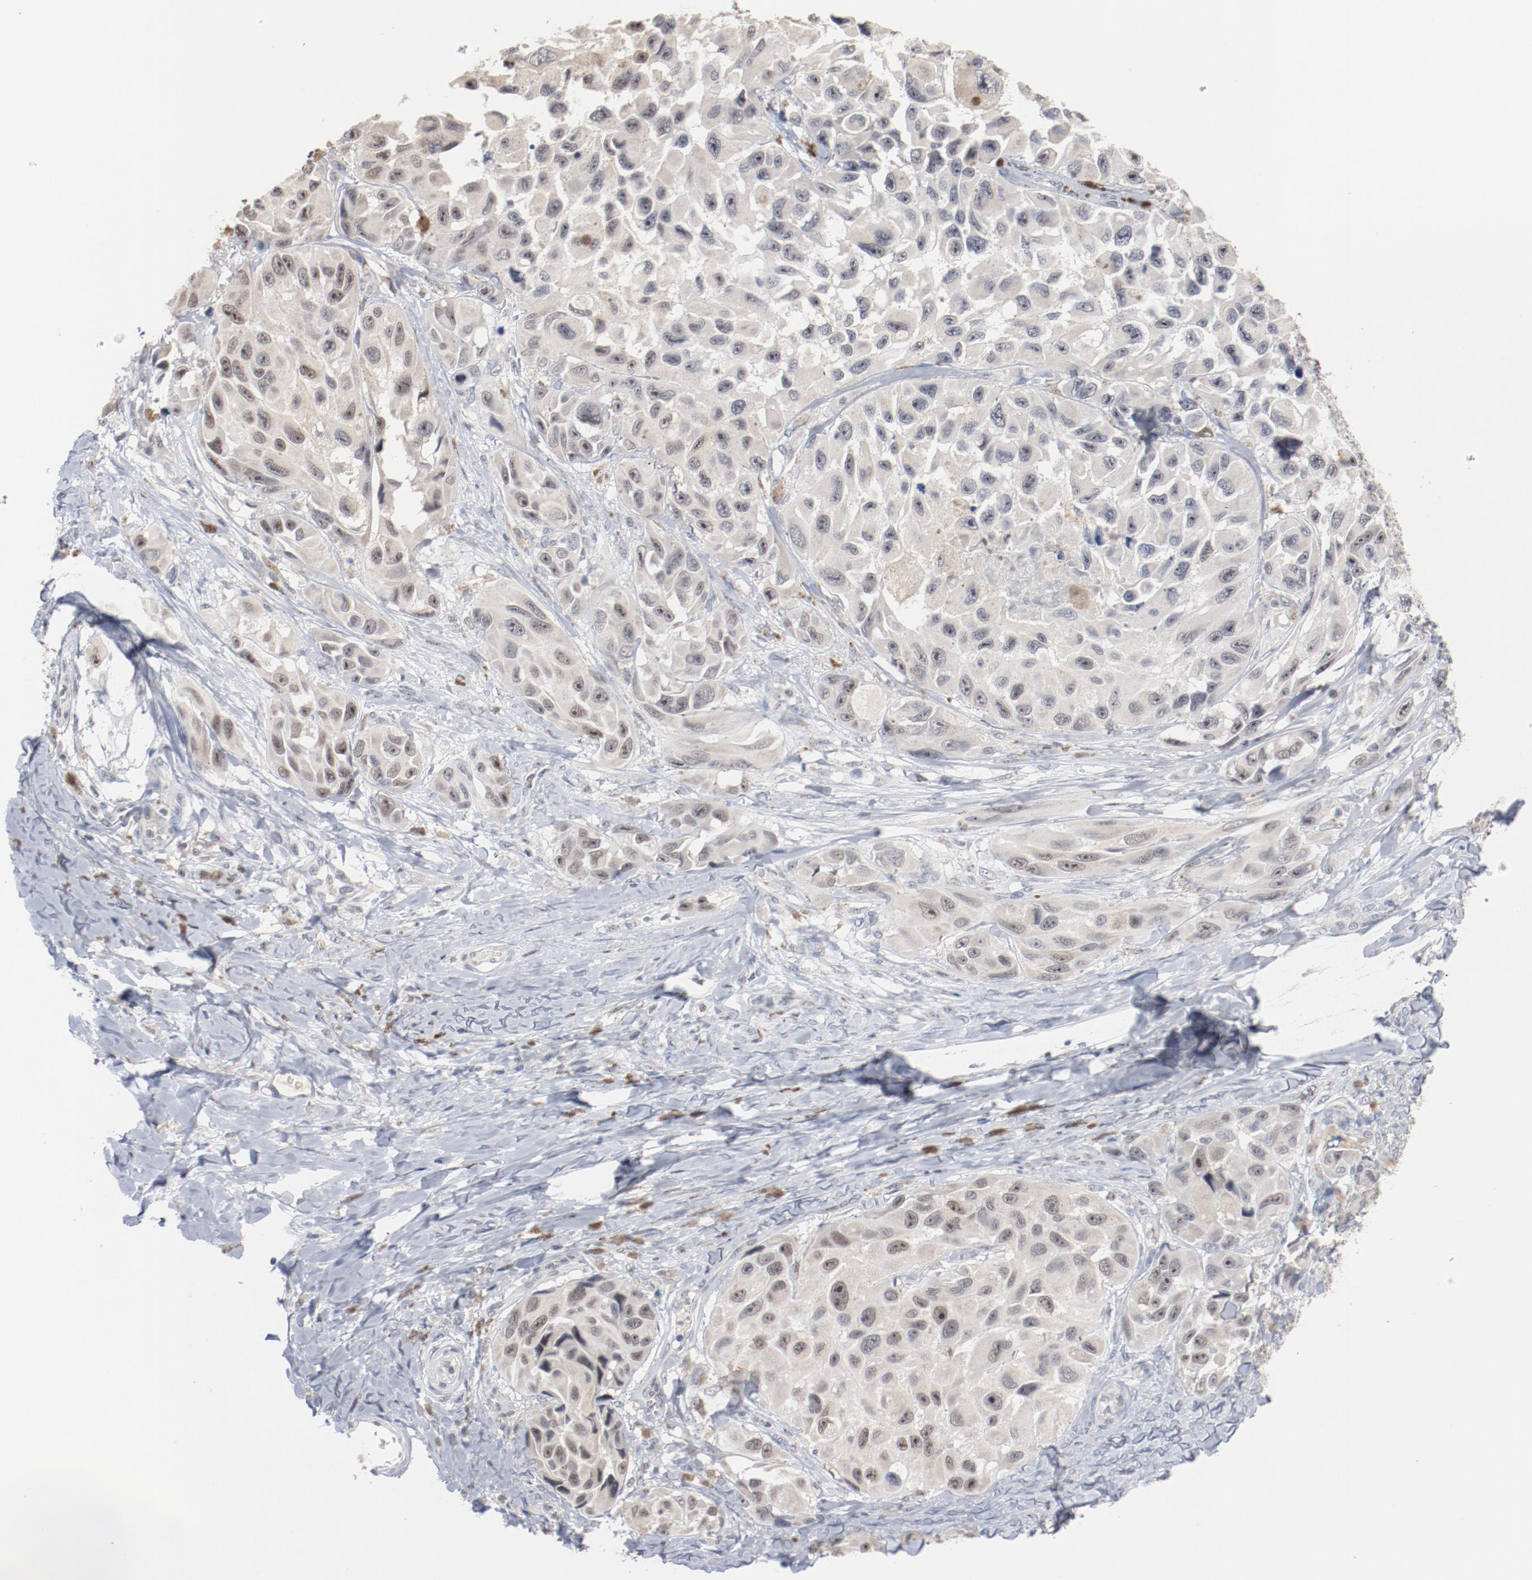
{"staining": {"intensity": "weak", "quantity": "25%-75%", "location": "nuclear"}, "tissue": "melanoma", "cell_type": "Tumor cells", "image_type": "cancer", "snomed": [{"axis": "morphology", "description": "Malignant melanoma, NOS"}, {"axis": "topography", "description": "Skin"}], "caption": "Immunohistochemistry (IHC) of human melanoma shows low levels of weak nuclear staining in about 25%-75% of tumor cells.", "gene": "ERICH1", "patient": {"sex": "female", "age": 73}}